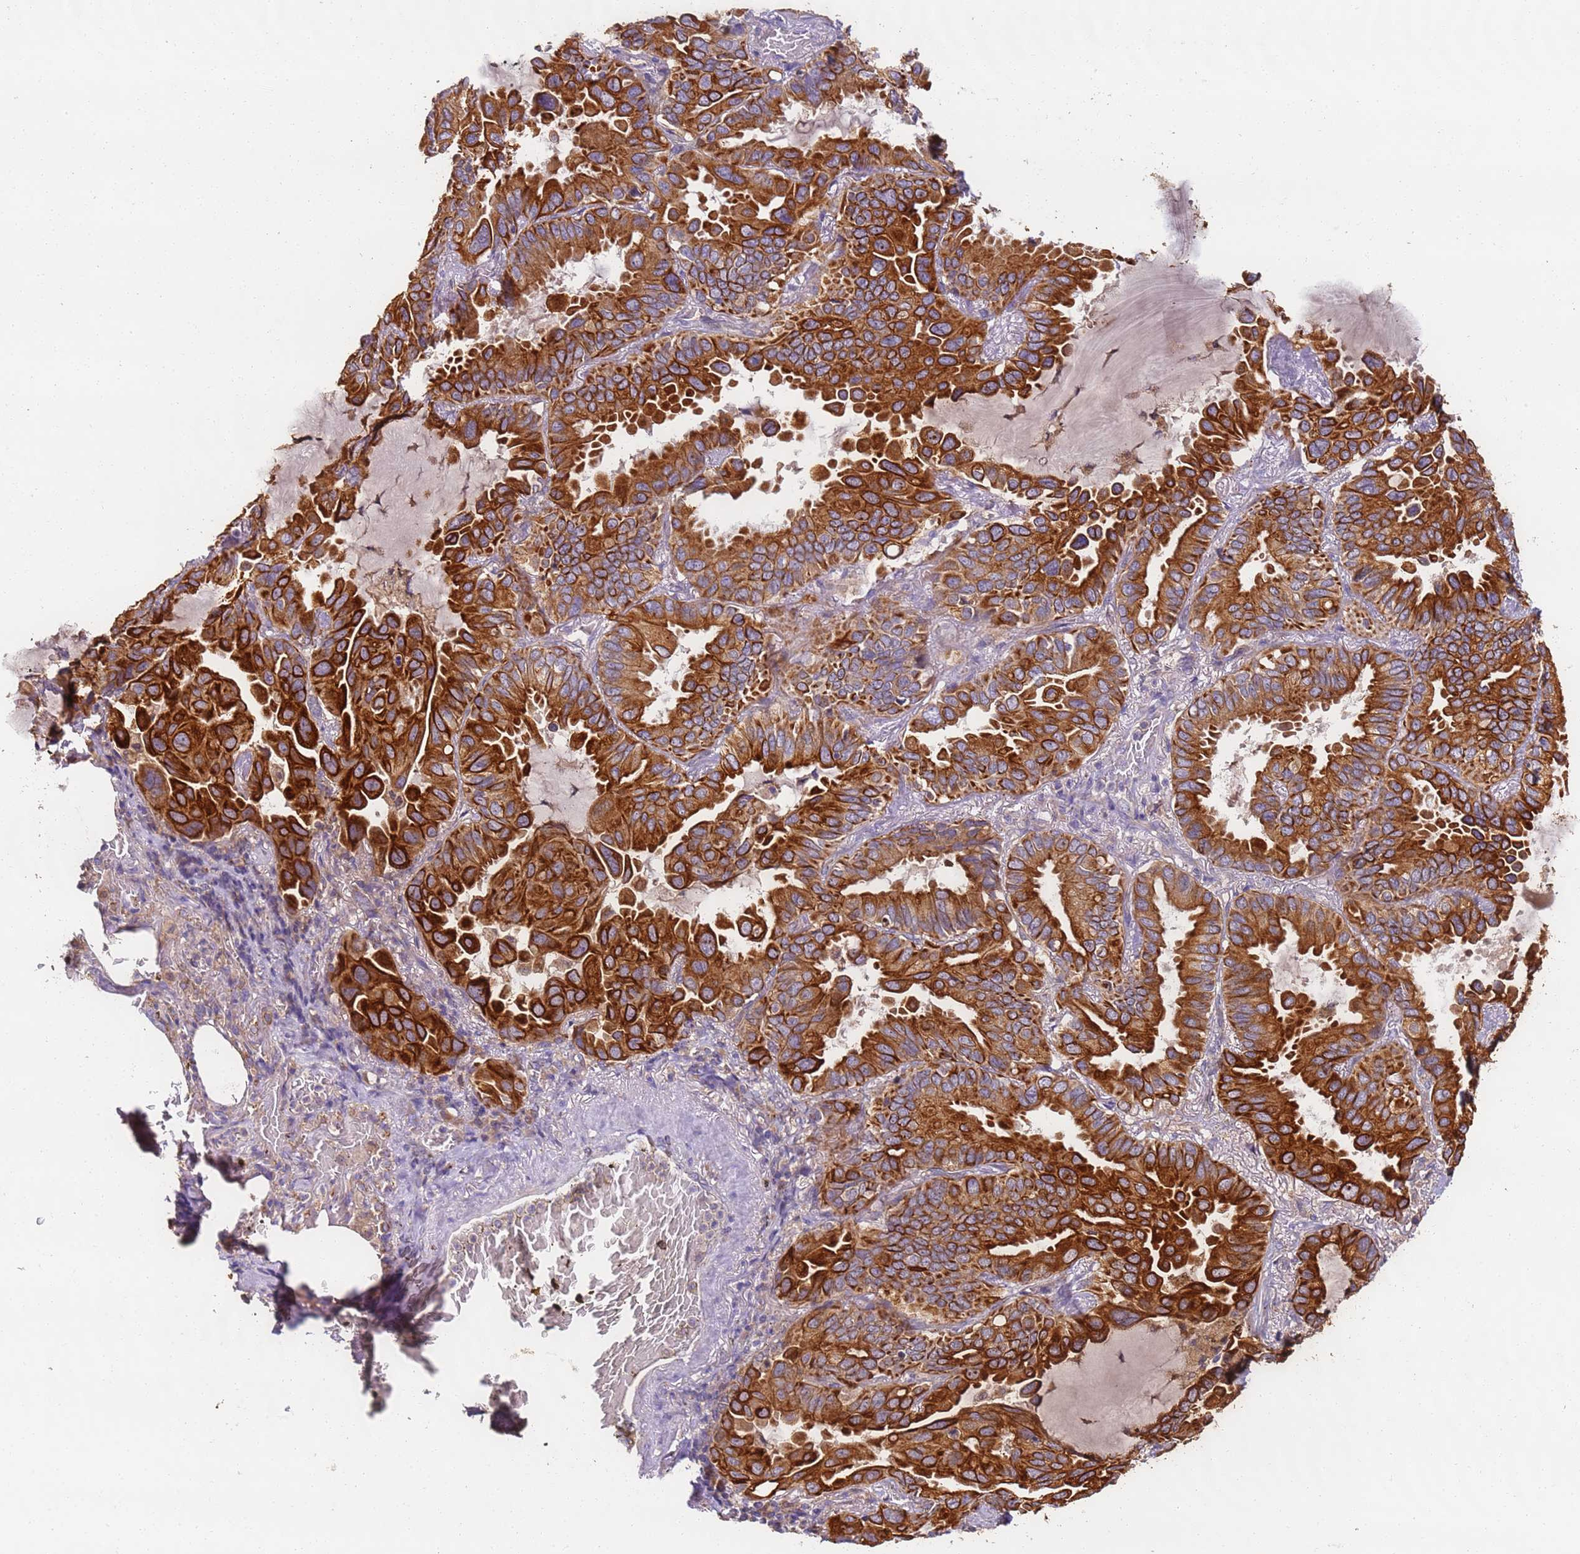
{"staining": {"intensity": "strong", "quantity": ">75%", "location": "cytoplasmic/membranous"}, "tissue": "lung cancer", "cell_type": "Tumor cells", "image_type": "cancer", "snomed": [{"axis": "morphology", "description": "Adenocarcinoma, NOS"}, {"axis": "topography", "description": "Lung"}], "caption": "IHC (DAB) staining of lung cancer demonstrates strong cytoplasmic/membranous protein staining in about >75% of tumor cells. (Brightfield microscopy of DAB IHC at high magnification).", "gene": "TIGAR", "patient": {"sex": "male", "age": 64}}